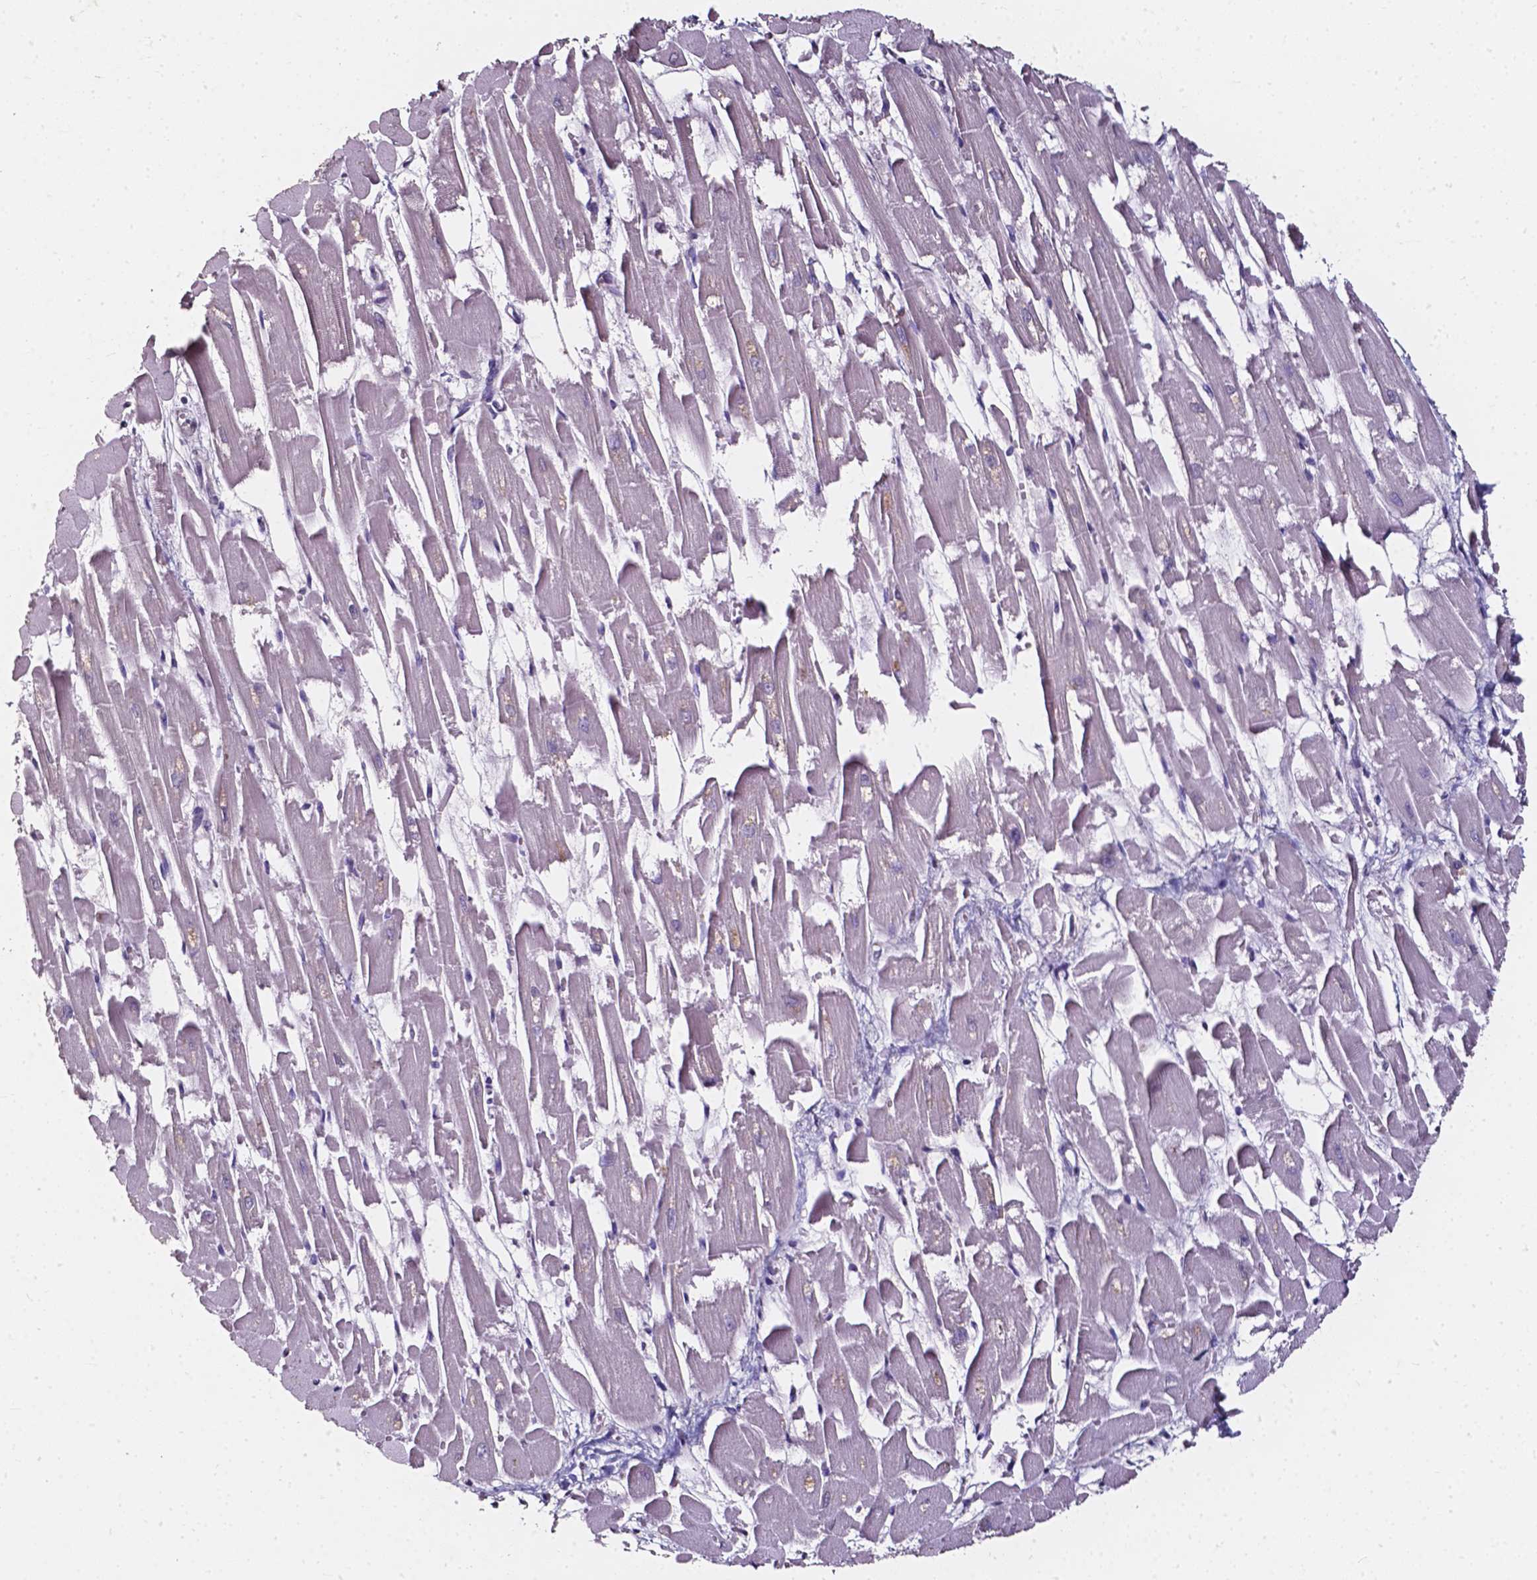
{"staining": {"intensity": "negative", "quantity": "none", "location": "none"}, "tissue": "heart muscle", "cell_type": "Cardiomyocytes", "image_type": "normal", "snomed": [{"axis": "morphology", "description": "Normal tissue, NOS"}, {"axis": "topography", "description": "Heart"}], "caption": "Heart muscle stained for a protein using immunohistochemistry (IHC) reveals no expression cardiomyocytes.", "gene": "AKR1B10", "patient": {"sex": "female", "age": 52}}